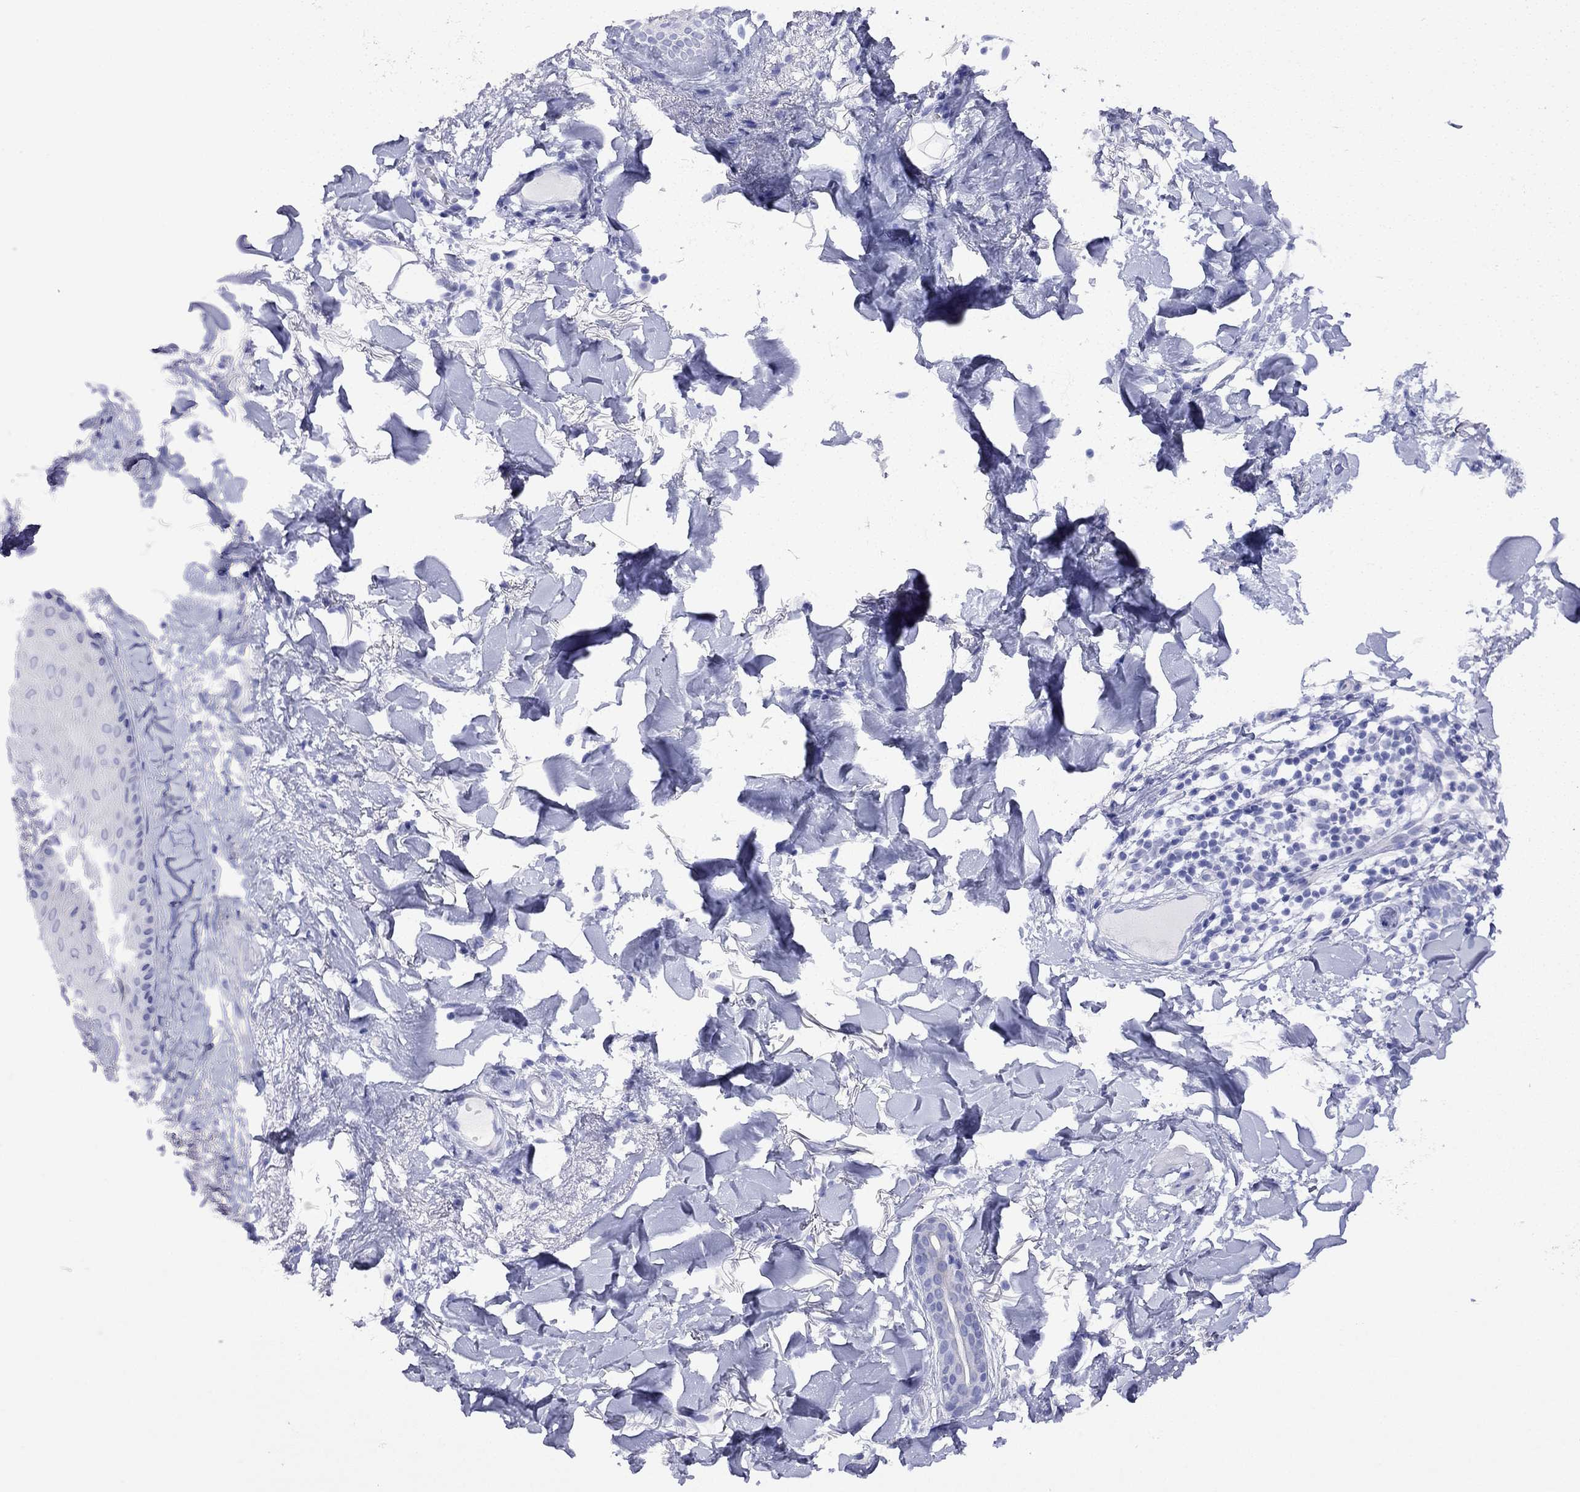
{"staining": {"intensity": "negative", "quantity": "none", "location": "none"}, "tissue": "skin cancer", "cell_type": "Tumor cells", "image_type": "cancer", "snomed": [{"axis": "morphology", "description": "Normal tissue, NOS"}, {"axis": "morphology", "description": "Basal cell carcinoma"}, {"axis": "topography", "description": "Skin"}], "caption": "DAB (3,3'-diaminobenzidine) immunohistochemical staining of skin basal cell carcinoma shows no significant expression in tumor cells. (Brightfield microscopy of DAB (3,3'-diaminobenzidine) IHC at high magnification).", "gene": "FIGLA", "patient": {"sex": "male", "age": 84}}